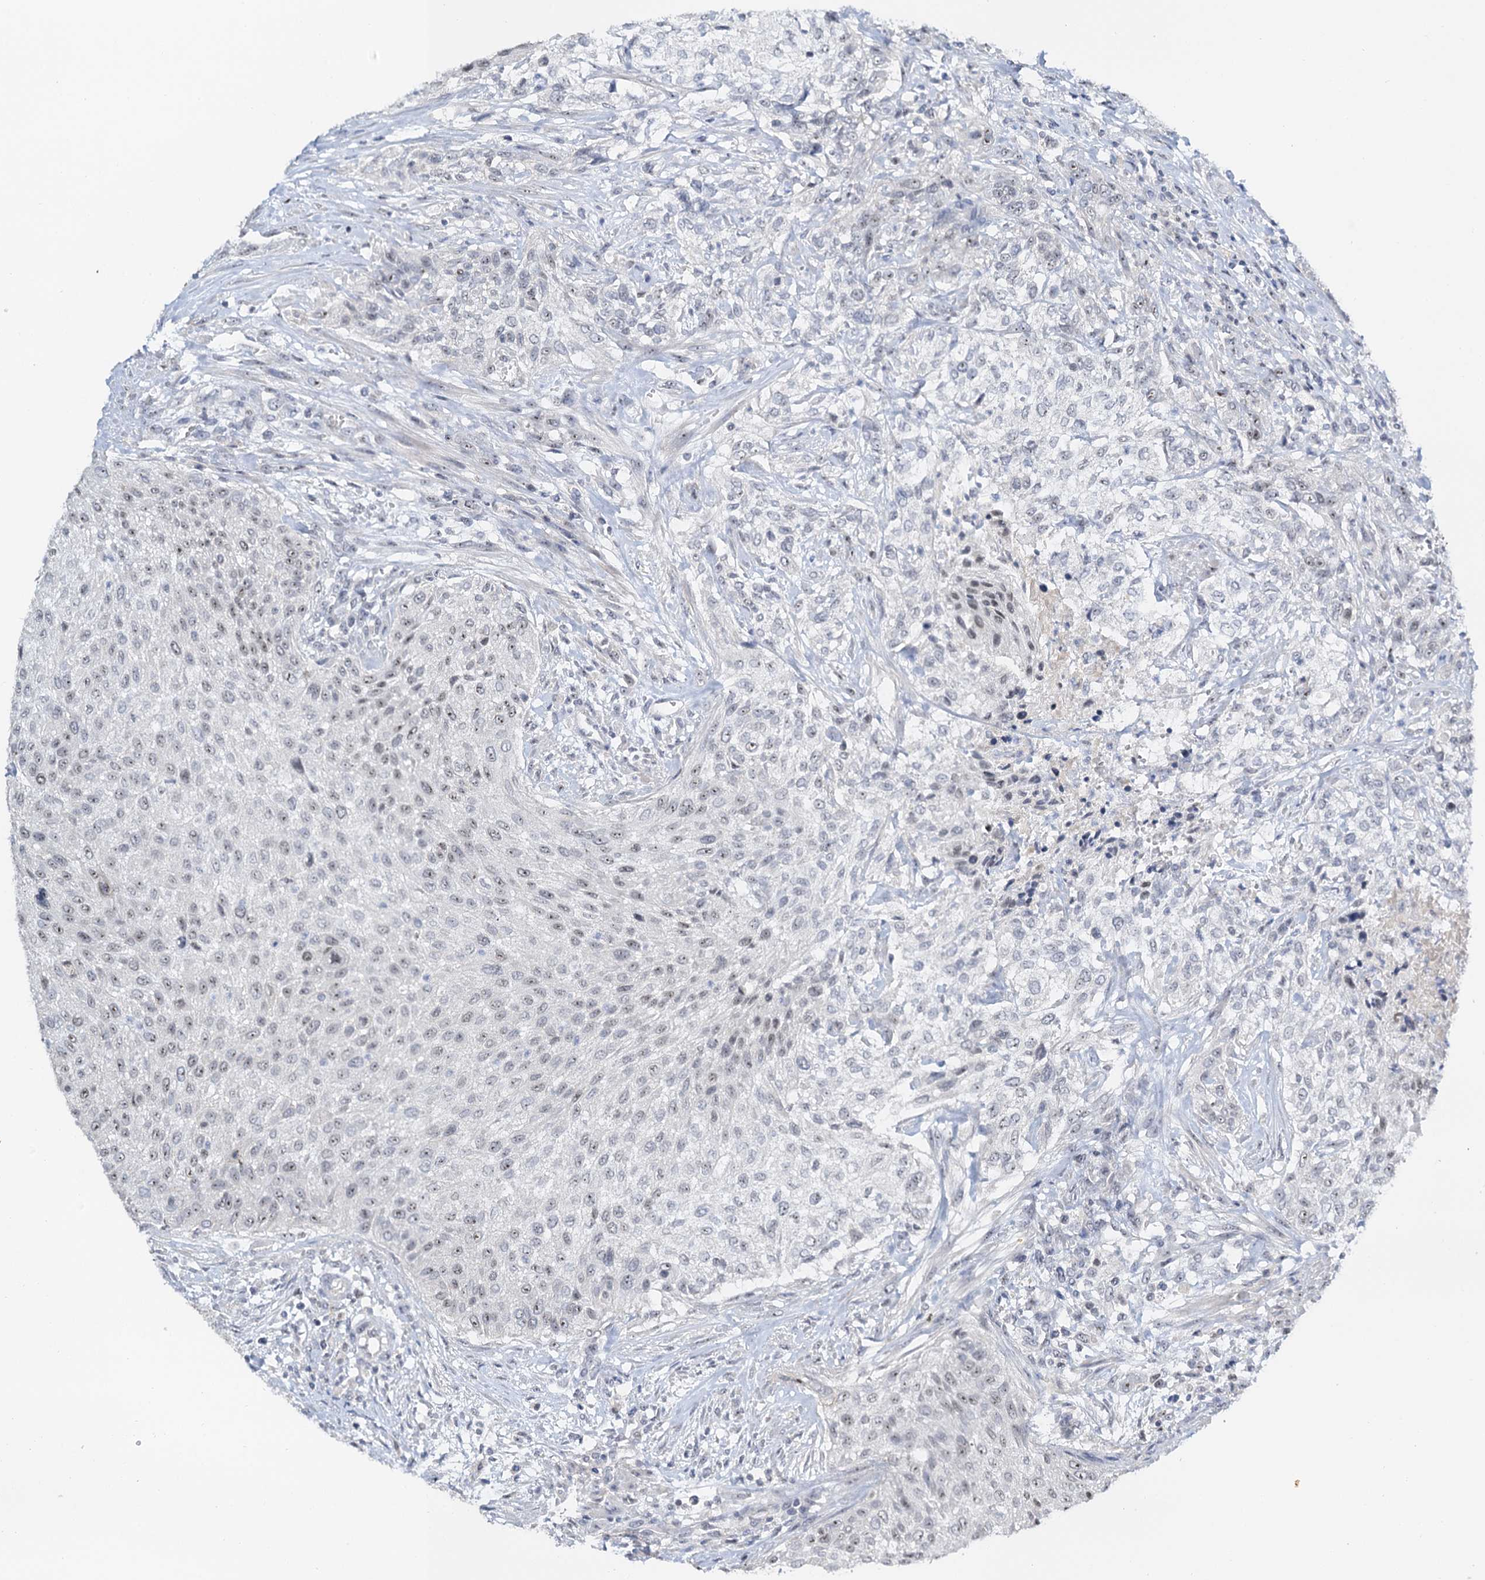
{"staining": {"intensity": "weak", "quantity": "25%-75%", "location": "nuclear"}, "tissue": "urothelial cancer", "cell_type": "Tumor cells", "image_type": "cancer", "snomed": [{"axis": "morphology", "description": "Normal tissue, NOS"}, {"axis": "morphology", "description": "Urothelial carcinoma, NOS"}, {"axis": "topography", "description": "Urinary bladder"}, {"axis": "topography", "description": "Peripheral nerve tissue"}], "caption": "Protein expression analysis of transitional cell carcinoma demonstrates weak nuclear positivity in approximately 25%-75% of tumor cells. (brown staining indicates protein expression, while blue staining denotes nuclei).", "gene": "NOP2", "patient": {"sex": "male", "age": 35}}